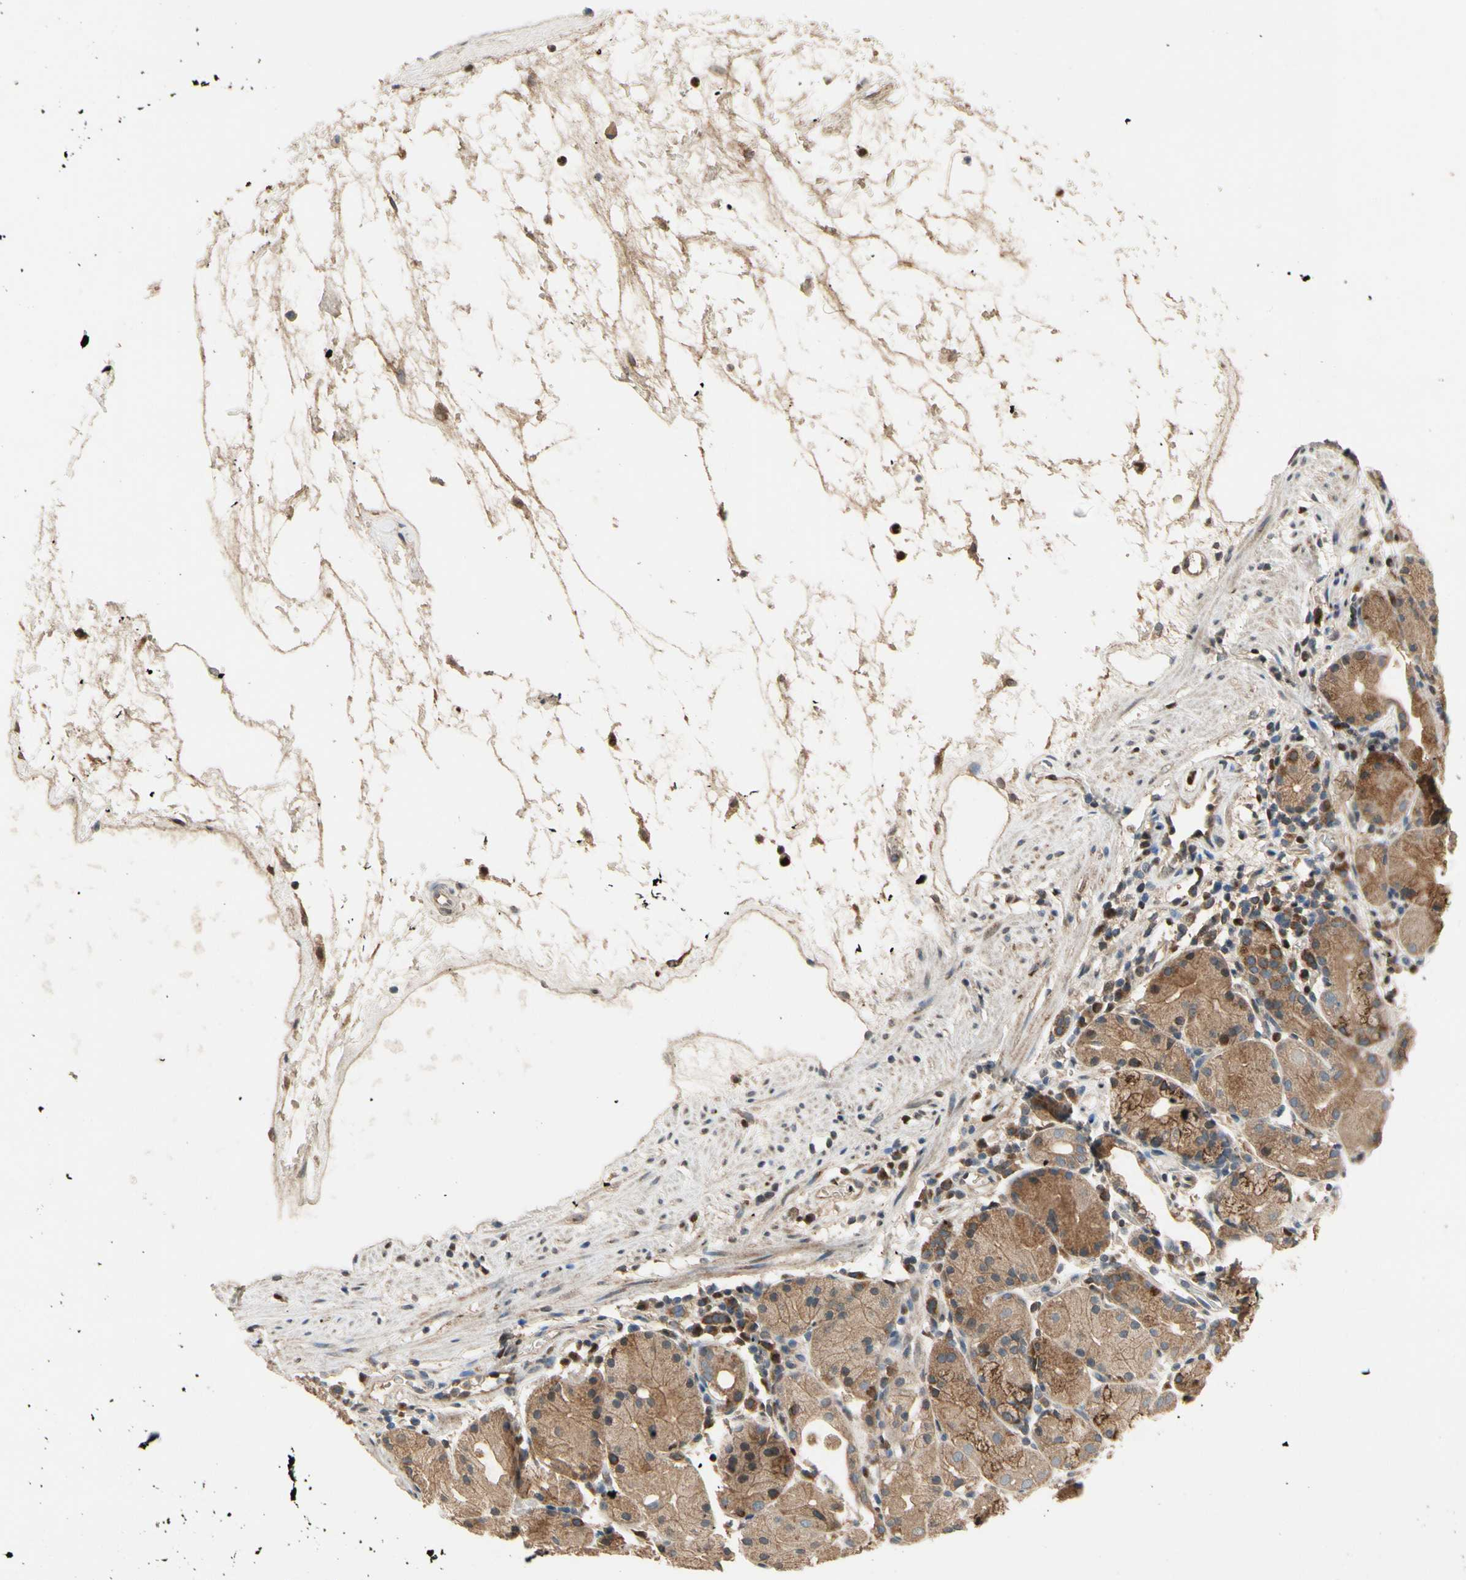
{"staining": {"intensity": "strong", "quantity": ">75%", "location": "cytoplasmic/membranous"}, "tissue": "stomach", "cell_type": "Glandular cells", "image_type": "normal", "snomed": [{"axis": "morphology", "description": "Normal tissue, NOS"}, {"axis": "topography", "description": "Stomach"}, {"axis": "topography", "description": "Stomach, lower"}], "caption": "Glandular cells show high levels of strong cytoplasmic/membranous positivity in about >75% of cells in normal human stomach. (Brightfield microscopy of DAB IHC at high magnification).", "gene": "CGREF1", "patient": {"sex": "female", "age": 75}}